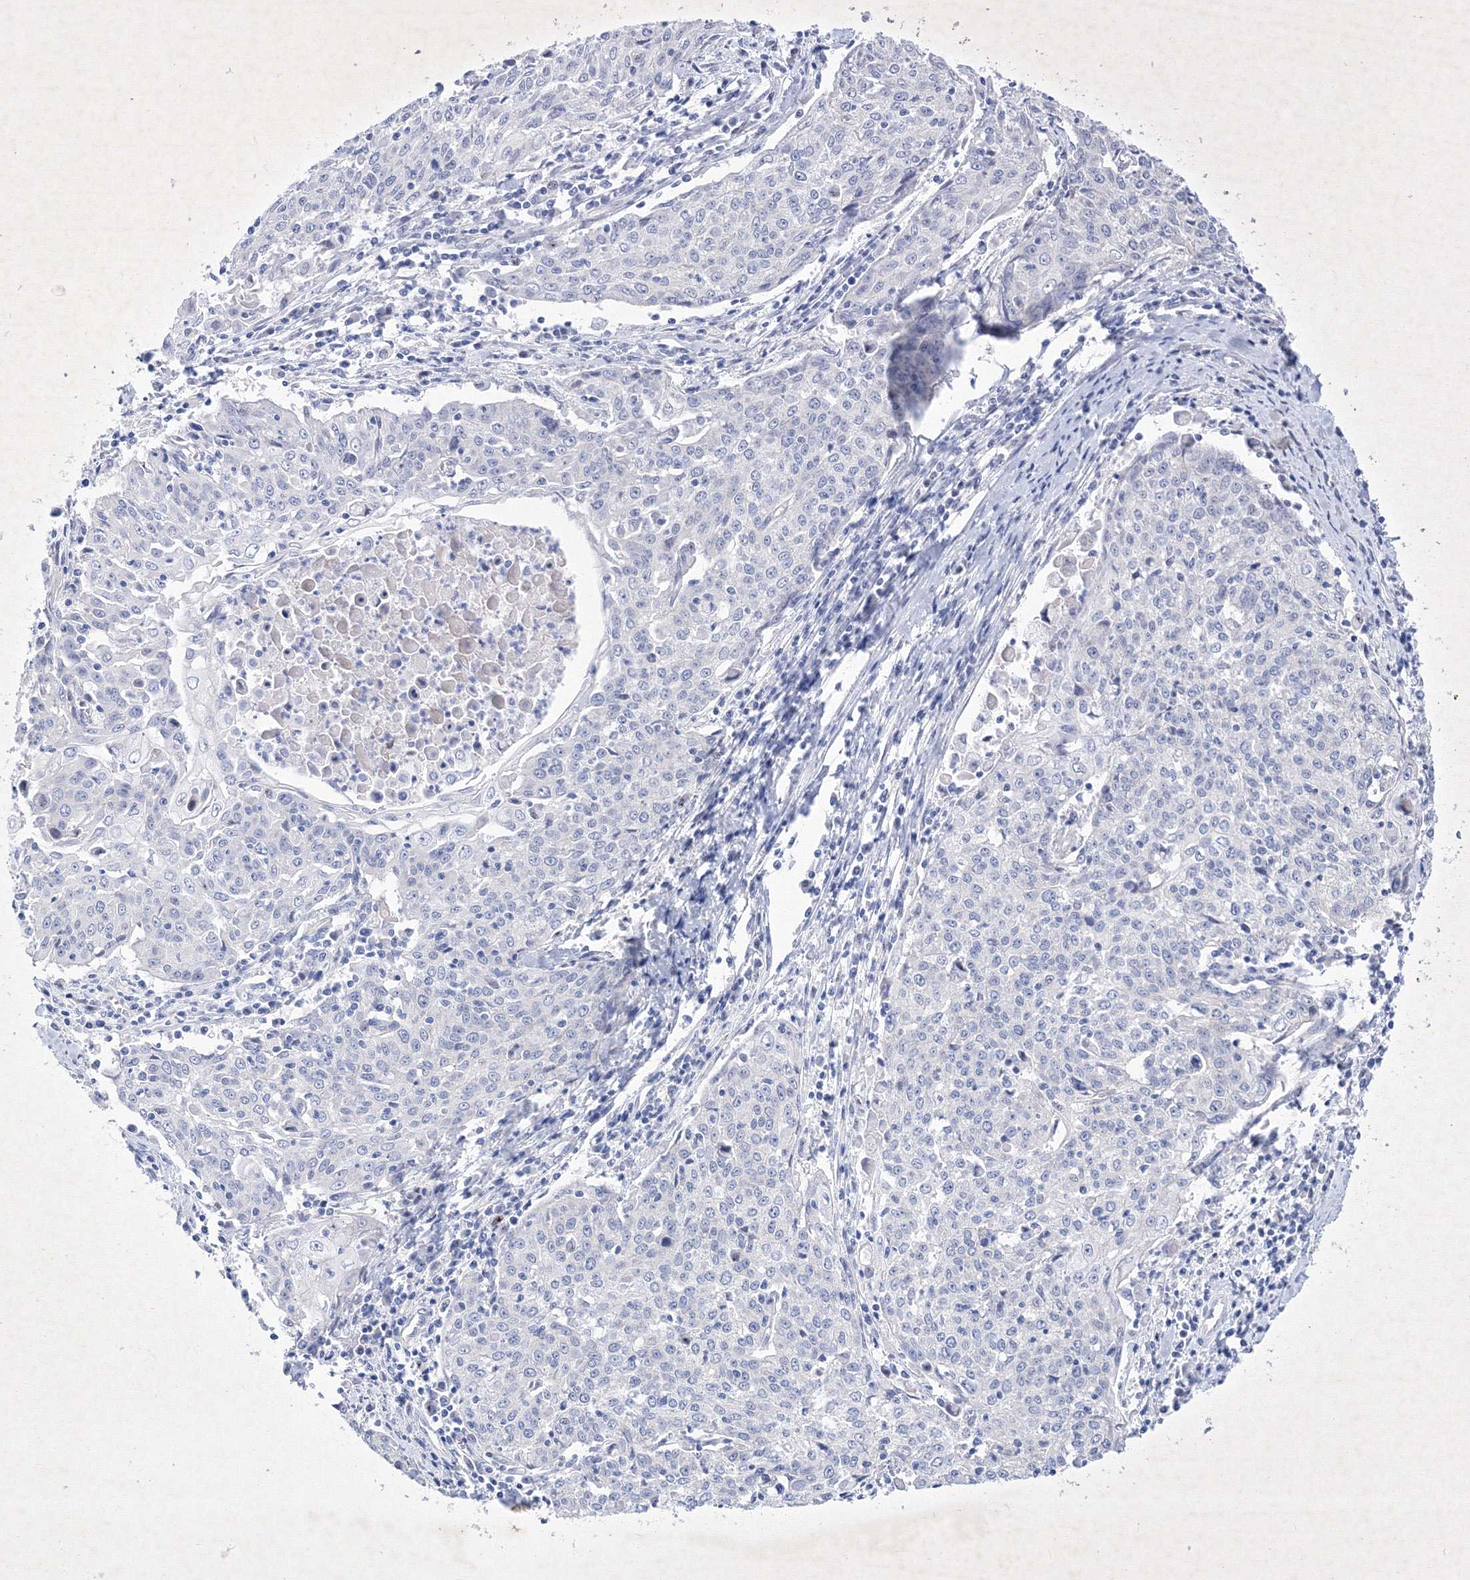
{"staining": {"intensity": "negative", "quantity": "none", "location": "none"}, "tissue": "cervical cancer", "cell_type": "Tumor cells", "image_type": "cancer", "snomed": [{"axis": "morphology", "description": "Squamous cell carcinoma, NOS"}, {"axis": "topography", "description": "Cervix"}], "caption": "Histopathology image shows no significant protein positivity in tumor cells of cervical cancer. (IHC, brightfield microscopy, high magnification).", "gene": "GPN1", "patient": {"sex": "female", "age": 48}}